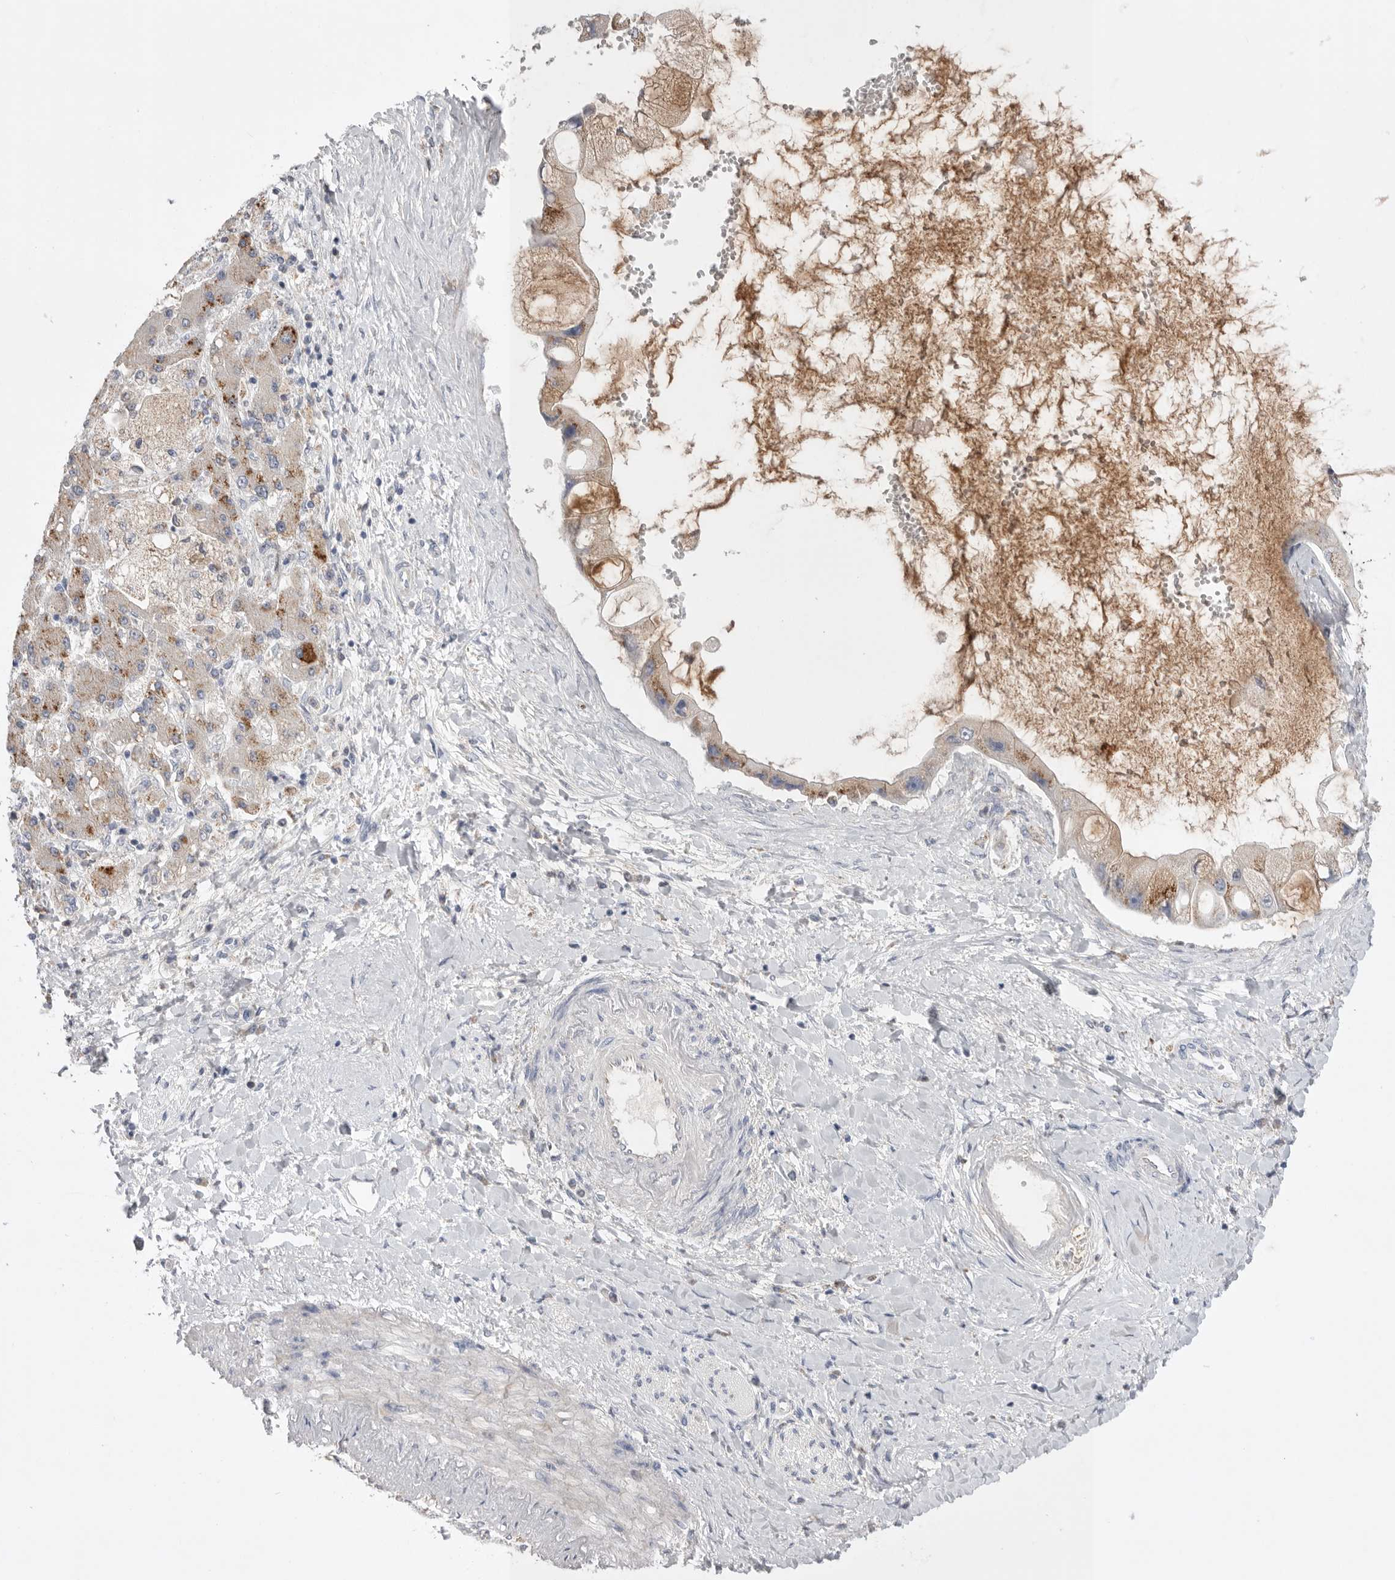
{"staining": {"intensity": "moderate", "quantity": ">75%", "location": "cytoplasmic/membranous"}, "tissue": "liver cancer", "cell_type": "Tumor cells", "image_type": "cancer", "snomed": [{"axis": "morphology", "description": "Cholangiocarcinoma"}, {"axis": "topography", "description": "Liver"}], "caption": "Cholangiocarcinoma (liver) was stained to show a protein in brown. There is medium levels of moderate cytoplasmic/membranous expression in about >75% of tumor cells.", "gene": "CCDC126", "patient": {"sex": "male", "age": 50}}